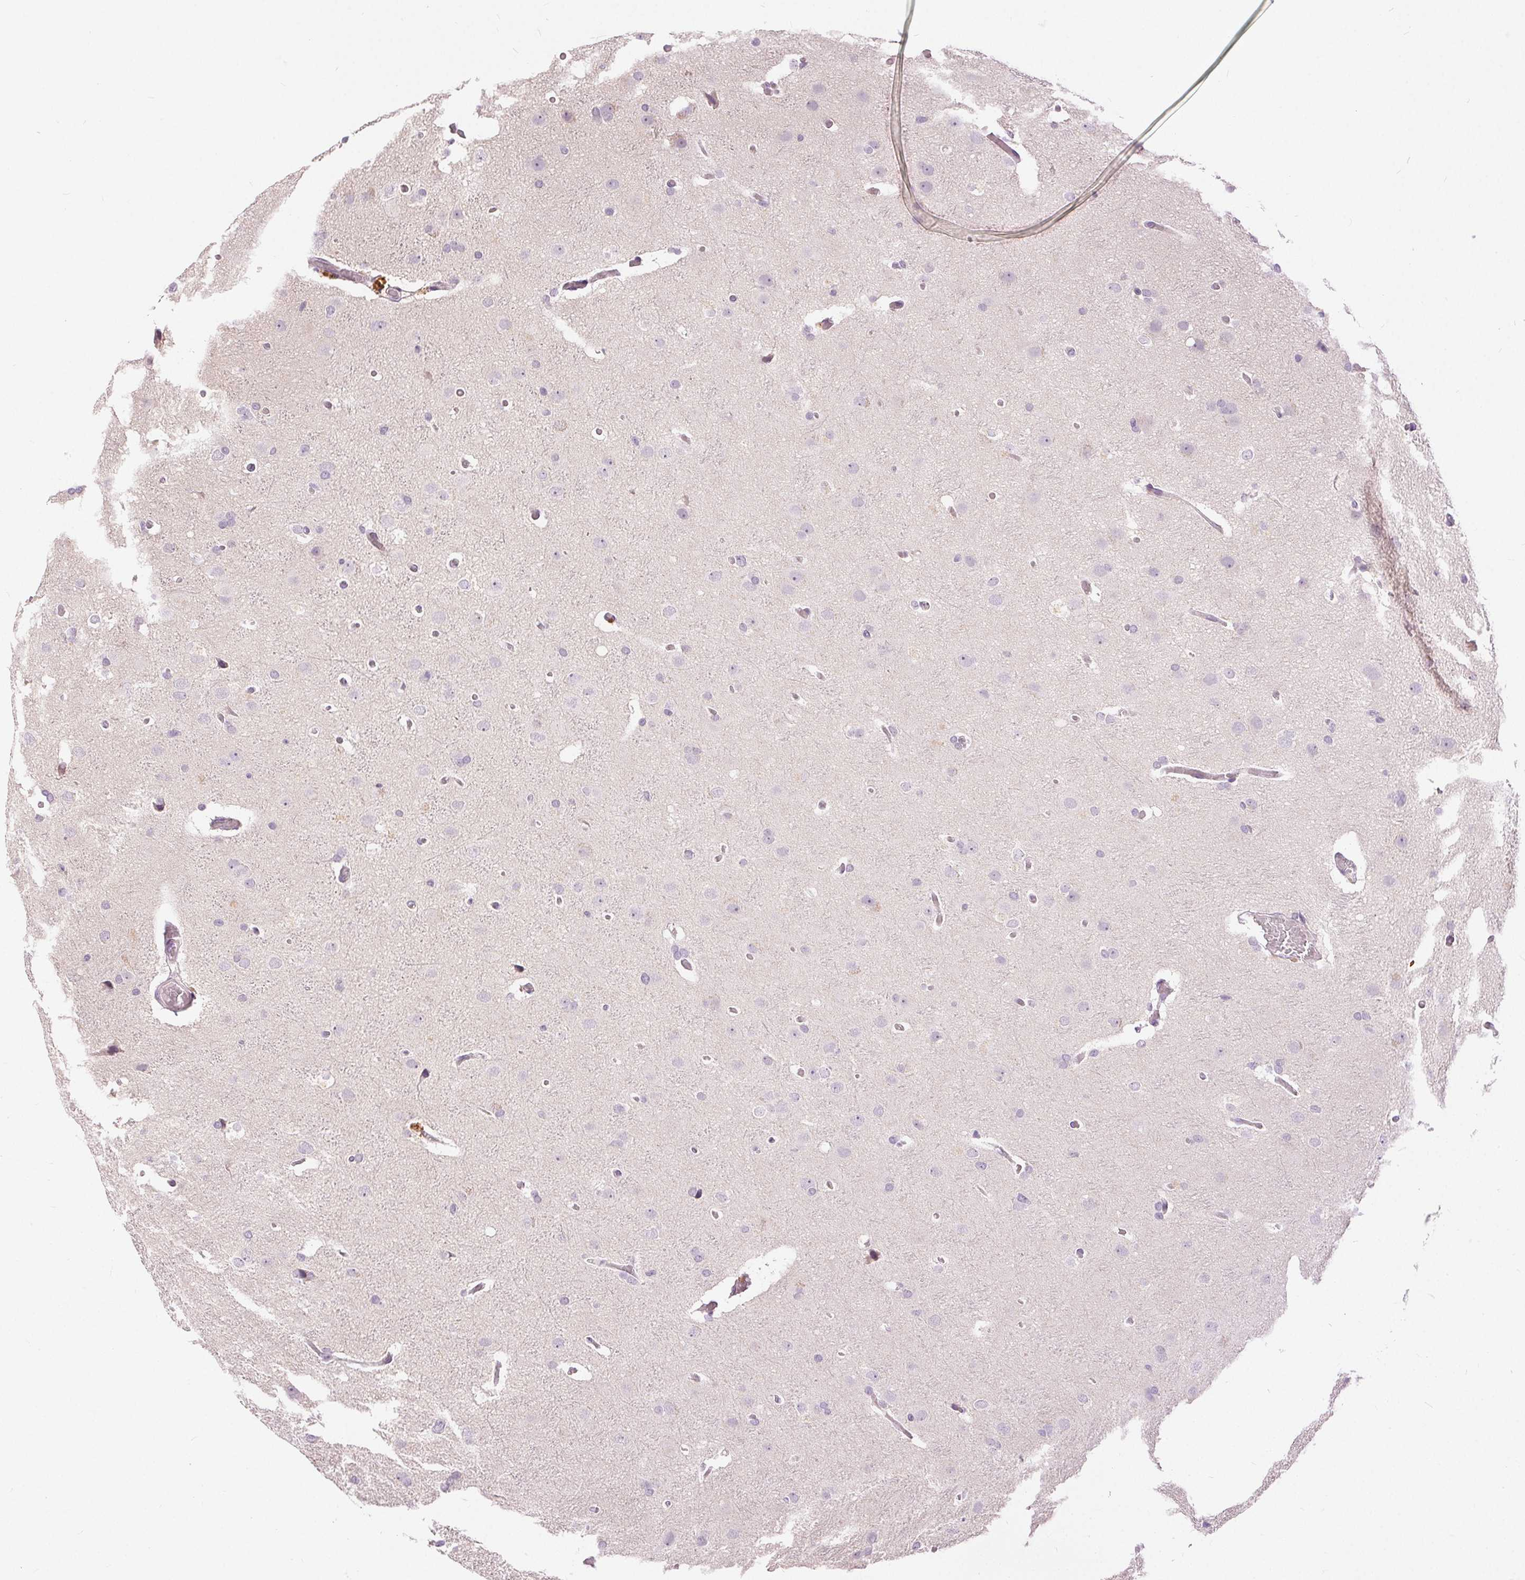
{"staining": {"intensity": "negative", "quantity": "none", "location": "none"}, "tissue": "glioma", "cell_type": "Tumor cells", "image_type": "cancer", "snomed": [{"axis": "morphology", "description": "Glioma, malignant, High grade"}, {"axis": "topography", "description": "Brain"}], "caption": "Protein analysis of glioma shows no significant expression in tumor cells.", "gene": "DSG3", "patient": {"sex": "male", "age": 53}}